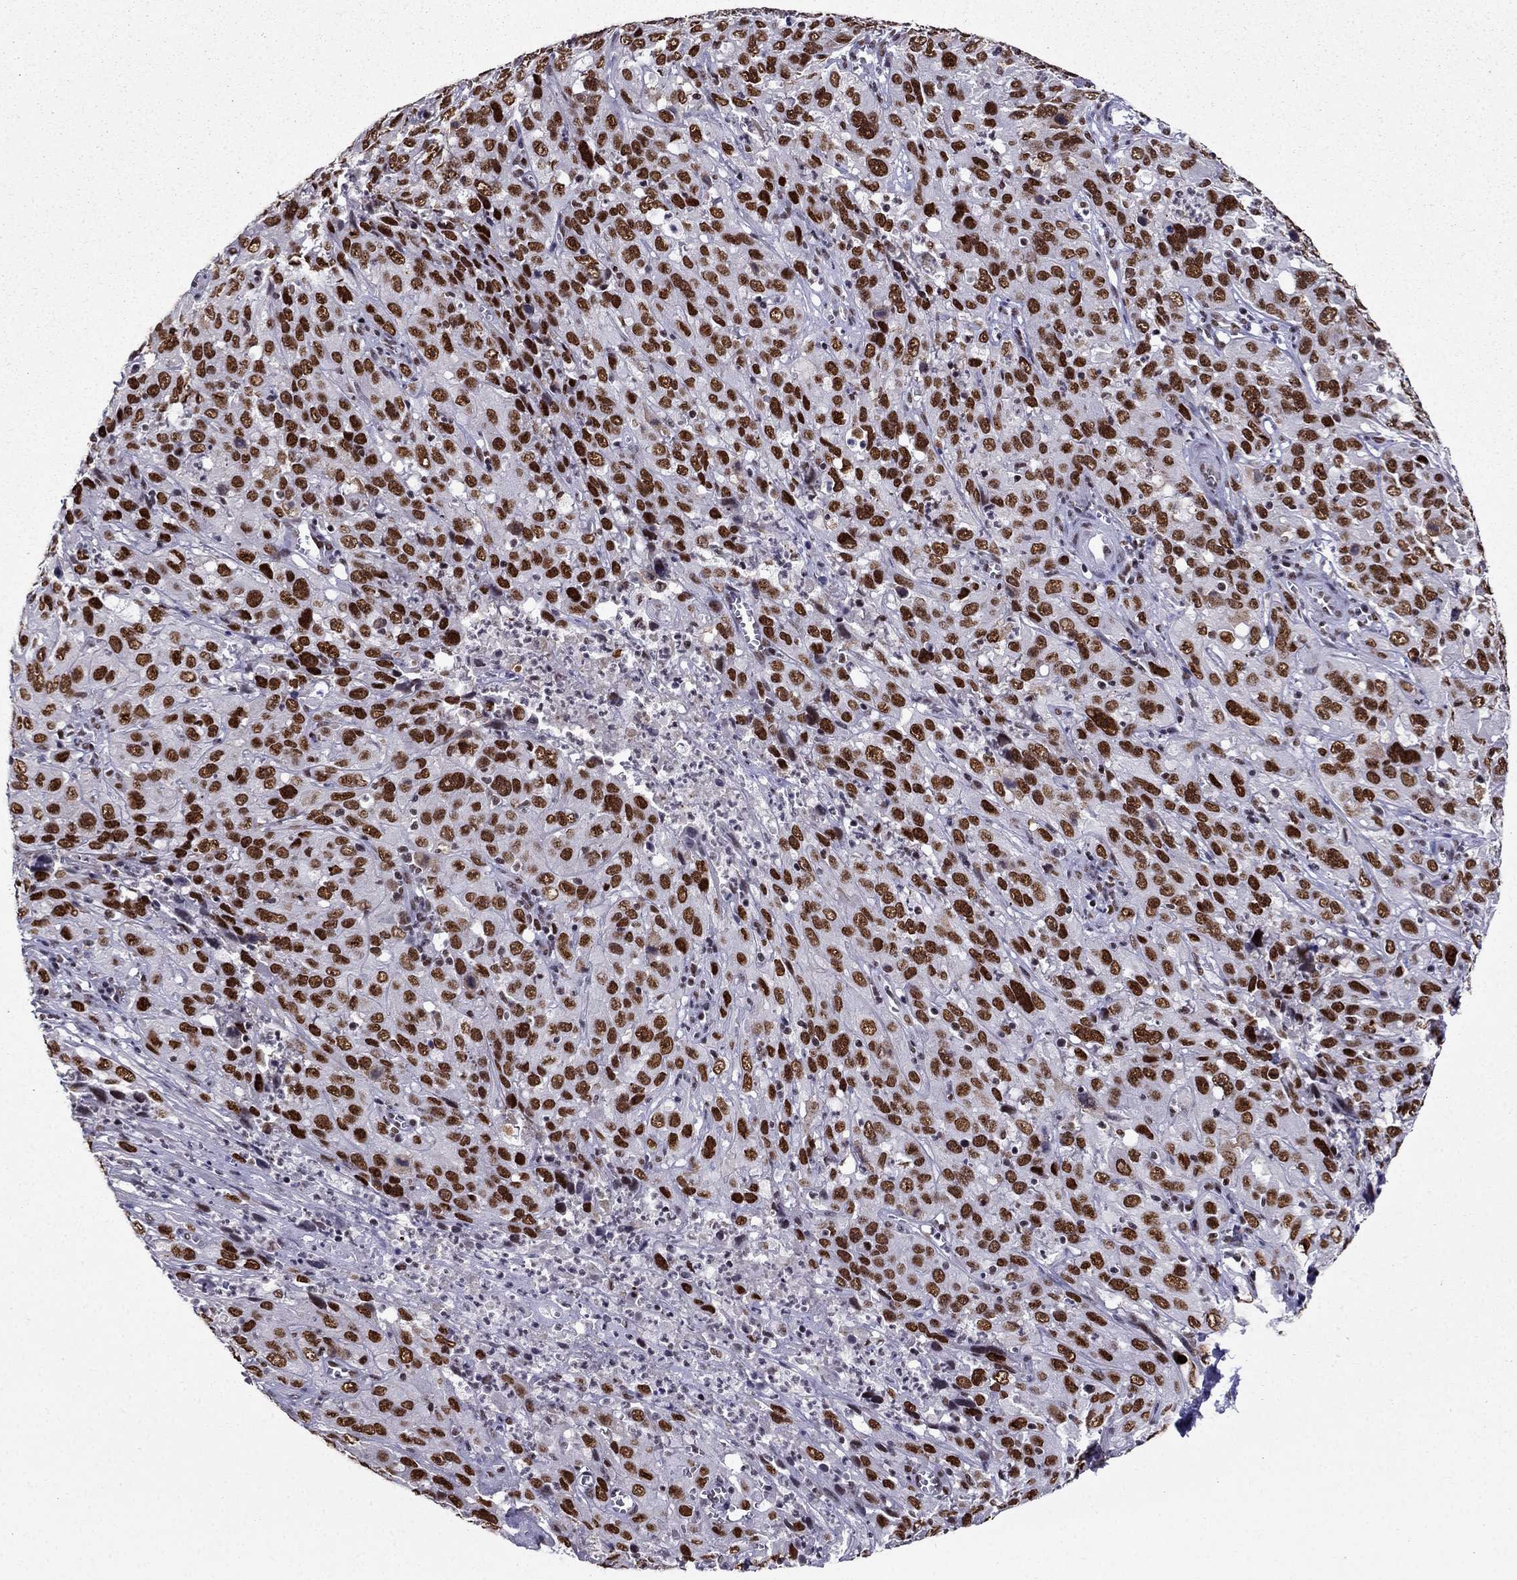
{"staining": {"intensity": "strong", "quantity": ">75%", "location": "nuclear"}, "tissue": "cervical cancer", "cell_type": "Tumor cells", "image_type": "cancer", "snomed": [{"axis": "morphology", "description": "Squamous cell carcinoma, NOS"}, {"axis": "topography", "description": "Cervix"}], "caption": "This image reveals immunohistochemistry staining of squamous cell carcinoma (cervical), with high strong nuclear staining in about >75% of tumor cells.", "gene": "ZNF420", "patient": {"sex": "female", "age": 32}}